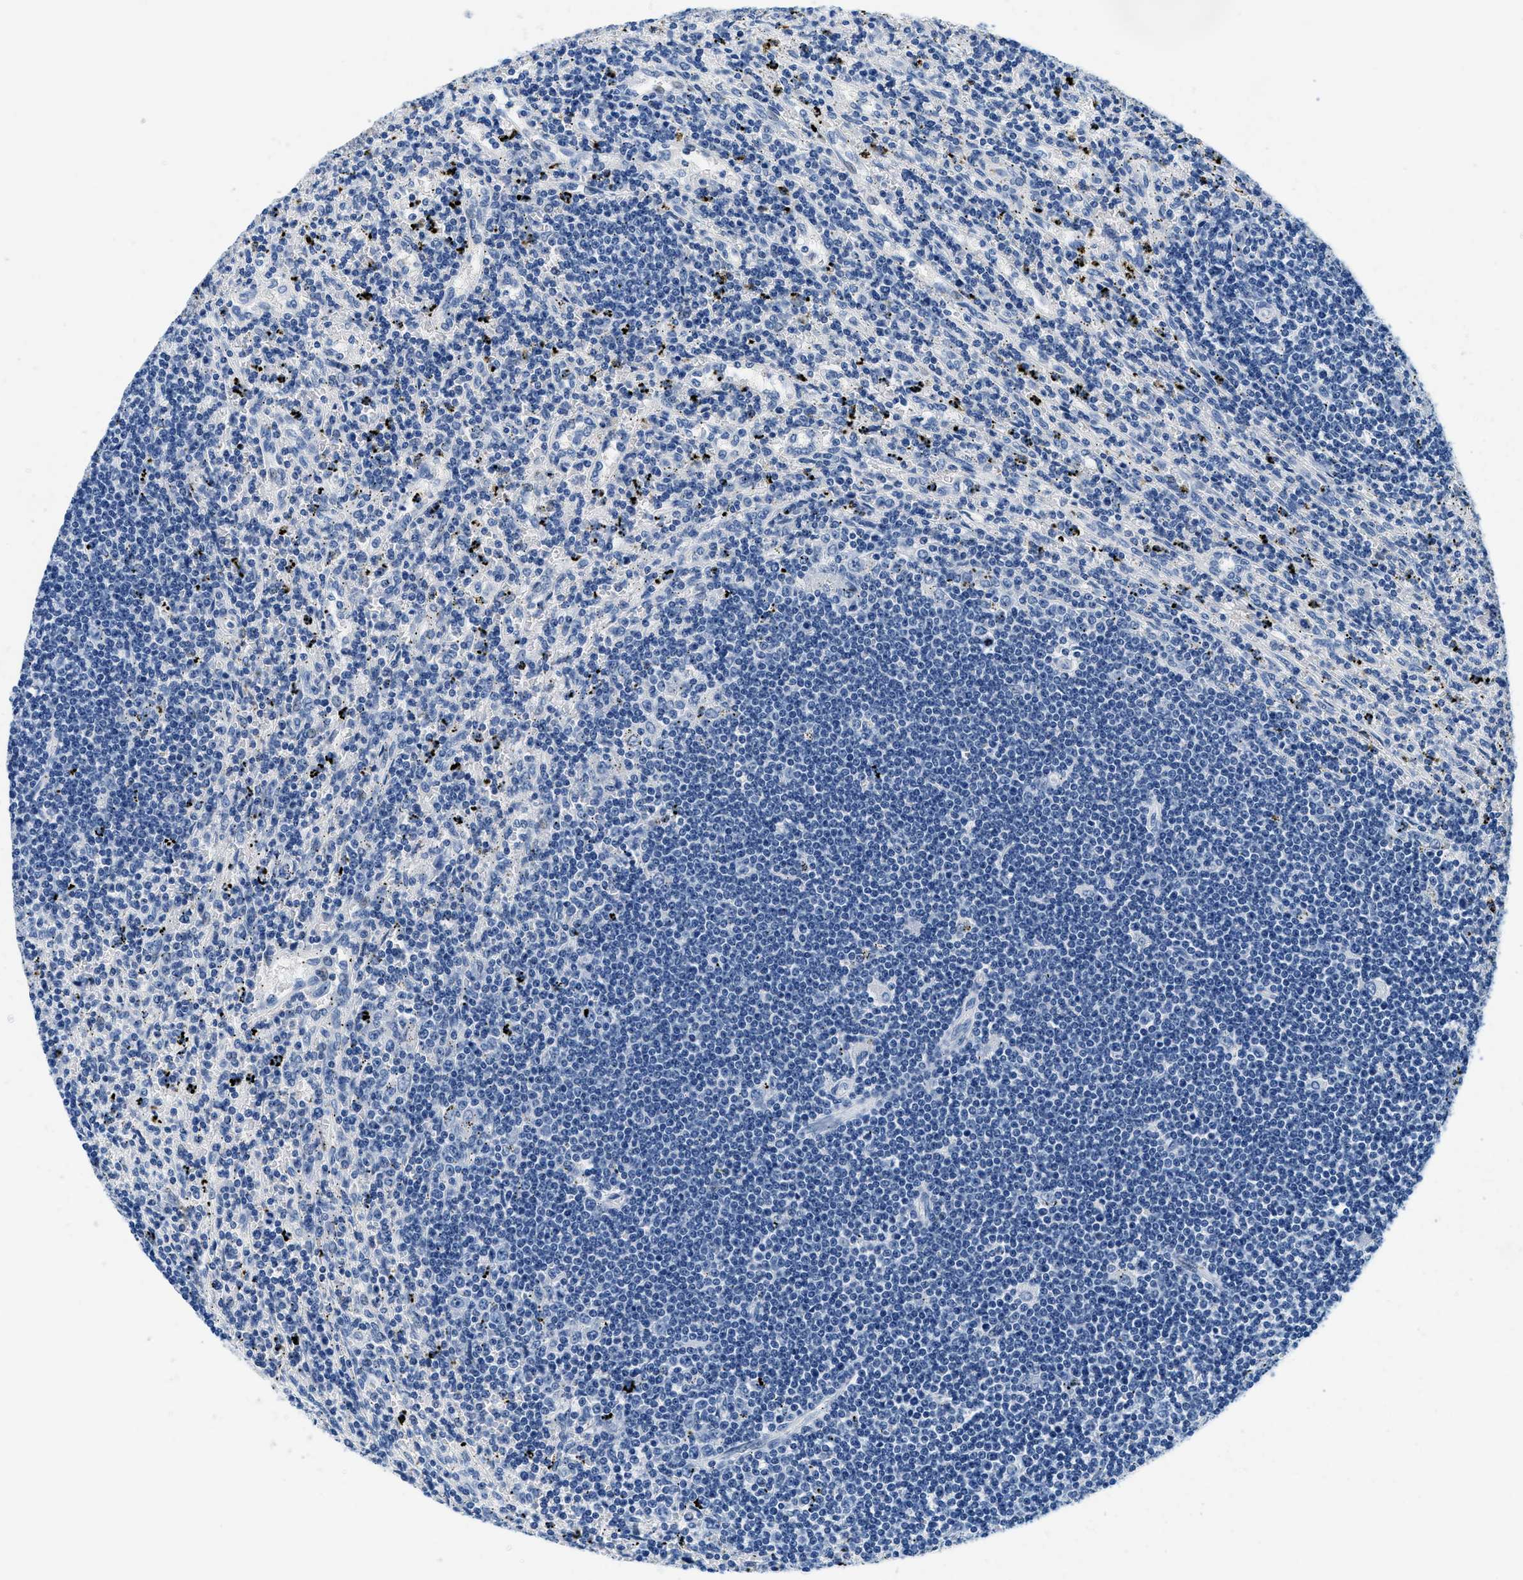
{"staining": {"intensity": "negative", "quantity": "none", "location": "none"}, "tissue": "lymphoma", "cell_type": "Tumor cells", "image_type": "cancer", "snomed": [{"axis": "morphology", "description": "Malignant lymphoma, non-Hodgkin's type, Low grade"}, {"axis": "topography", "description": "Spleen"}], "caption": "DAB immunohistochemical staining of low-grade malignant lymphoma, non-Hodgkin's type demonstrates no significant staining in tumor cells.", "gene": "GSTM3", "patient": {"sex": "male", "age": 76}}